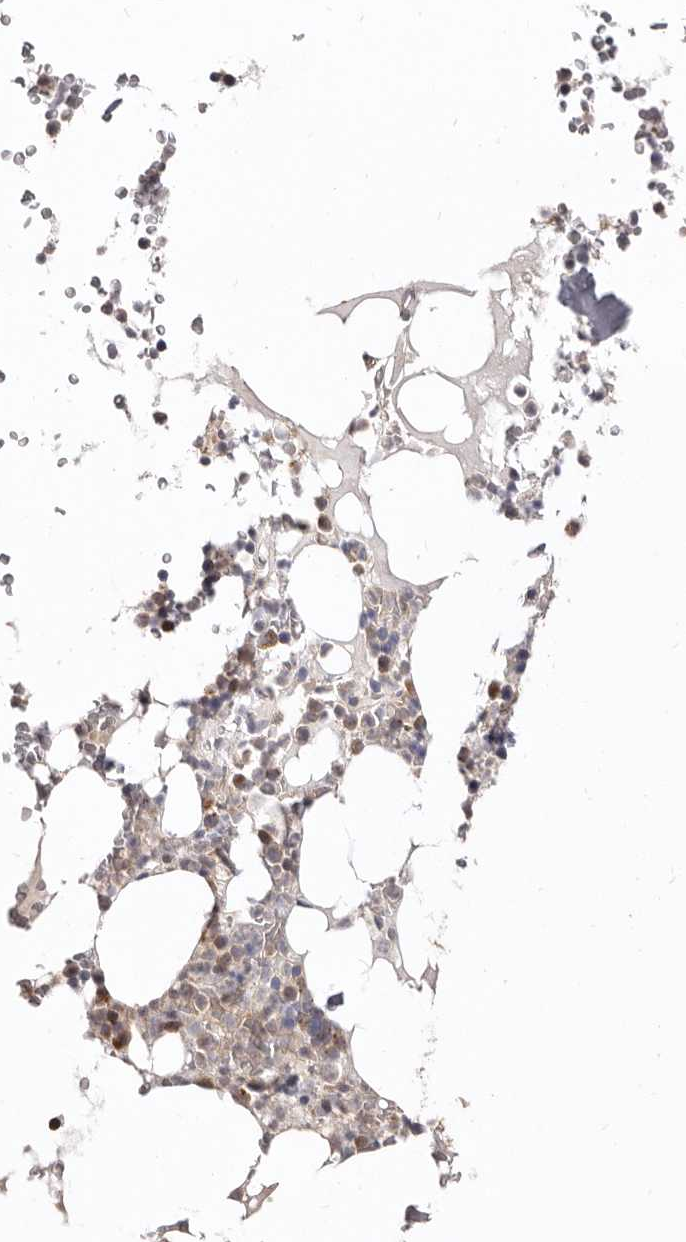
{"staining": {"intensity": "moderate", "quantity": "<25%", "location": "cytoplasmic/membranous"}, "tissue": "bone marrow", "cell_type": "Hematopoietic cells", "image_type": "normal", "snomed": [{"axis": "morphology", "description": "Normal tissue, NOS"}, {"axis": "topography", "description": "Bone marrow"}], "caption": "Protein expression analysis of normal human bone marrow reveals moderate cytoplasmic/membranous staining in approximately <25% of hematopoietic cells. The protein is stained brown, and the nuclei are stained in blue (DAB (3,3'-diaminobenzidine) IHC with brightfield microscopy, high magnification).", "gene": "GPATCH4", "patient": {"sex": "male", "age": 58}}